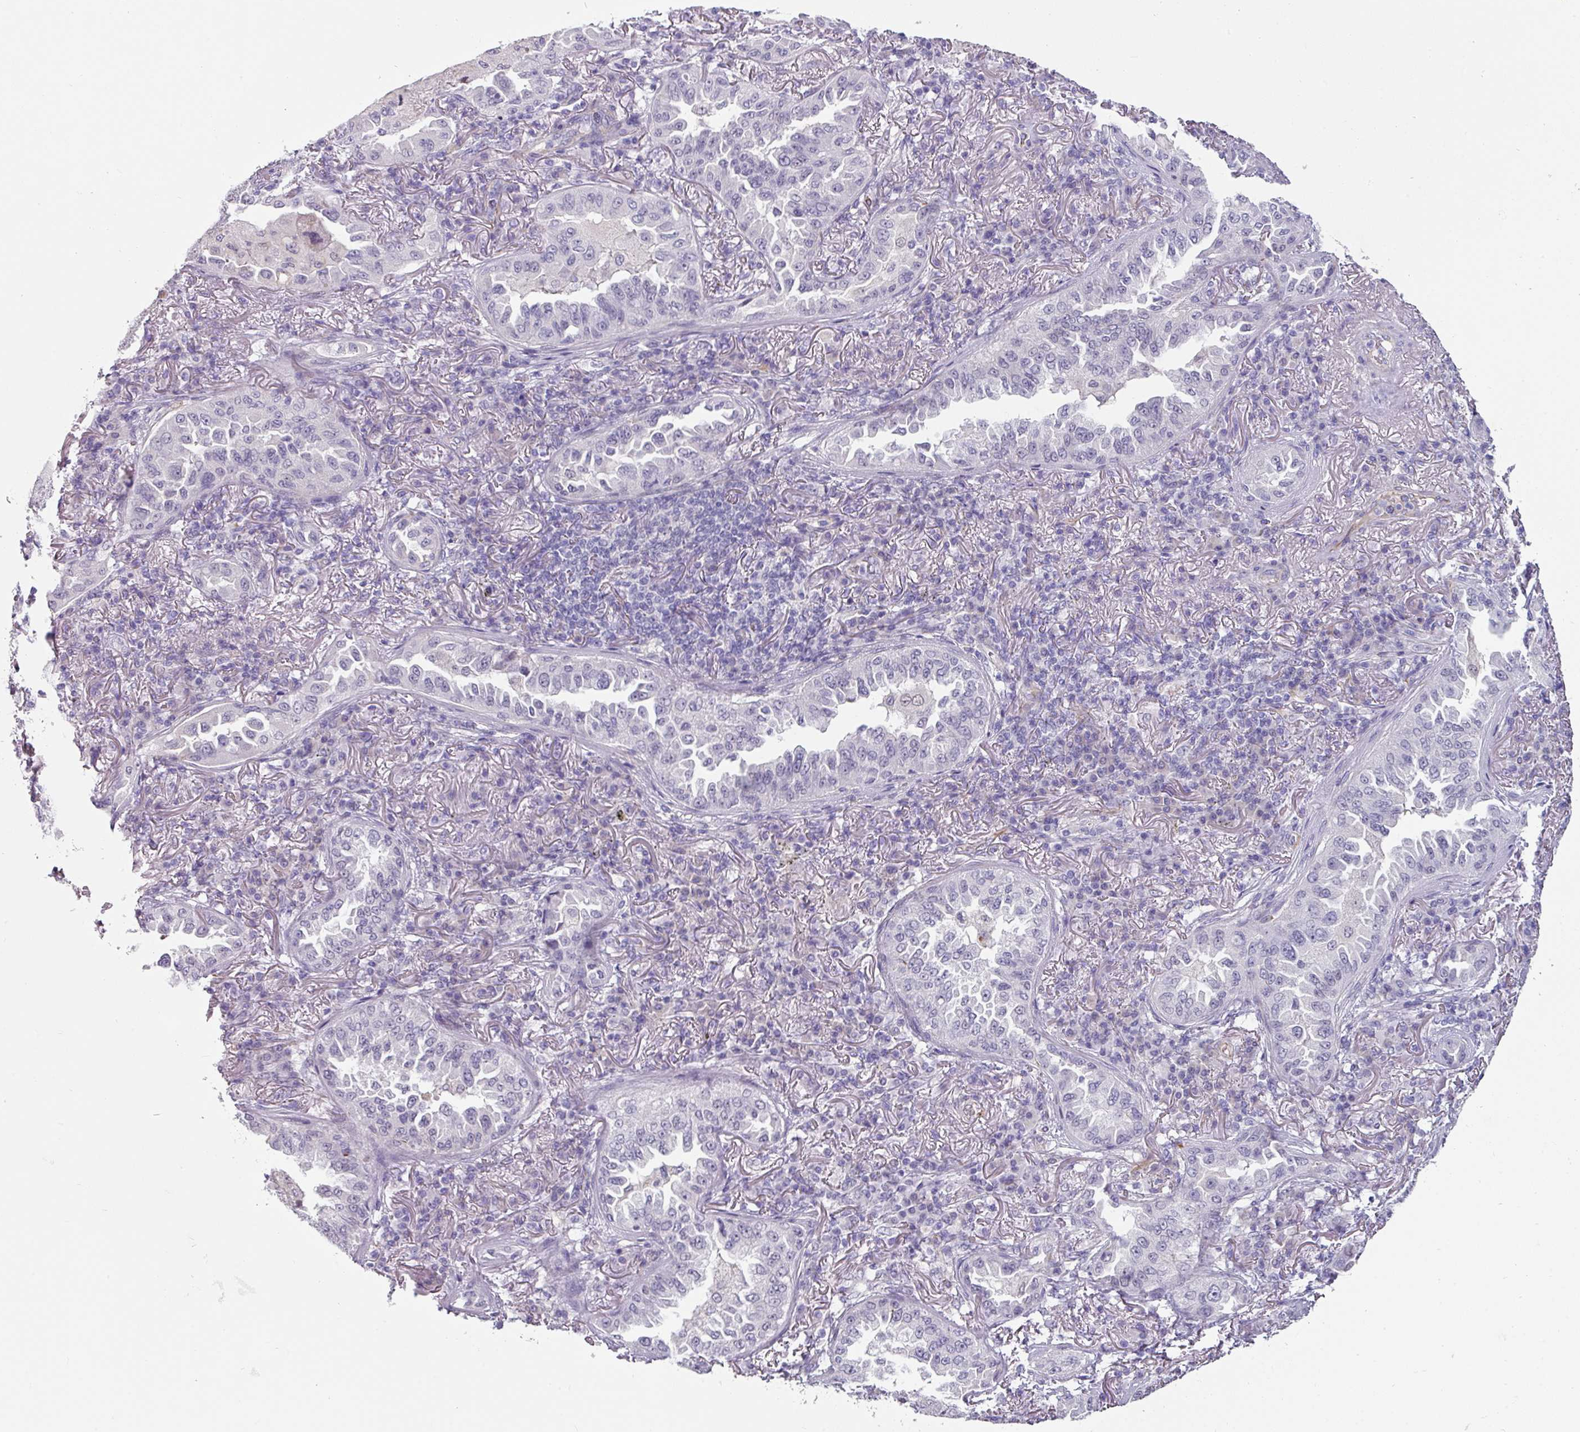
{"staining": {"intensity": "negative", "quantity": "none", "location": "none"}, "tissue": "lung cancer", "cell_type": "Tumor cells", "image_type": "cancer", "snomed": [{"axis": "morphology", "description": "Adenocarcinoma, NOS"}, {"axis": "topography", "description": "Lung"}], "caption": "Tumor cells show no significant protein staining in lung cancer.", "gene": "EYA3", "patient": {"sex": "female", "age": 69}}